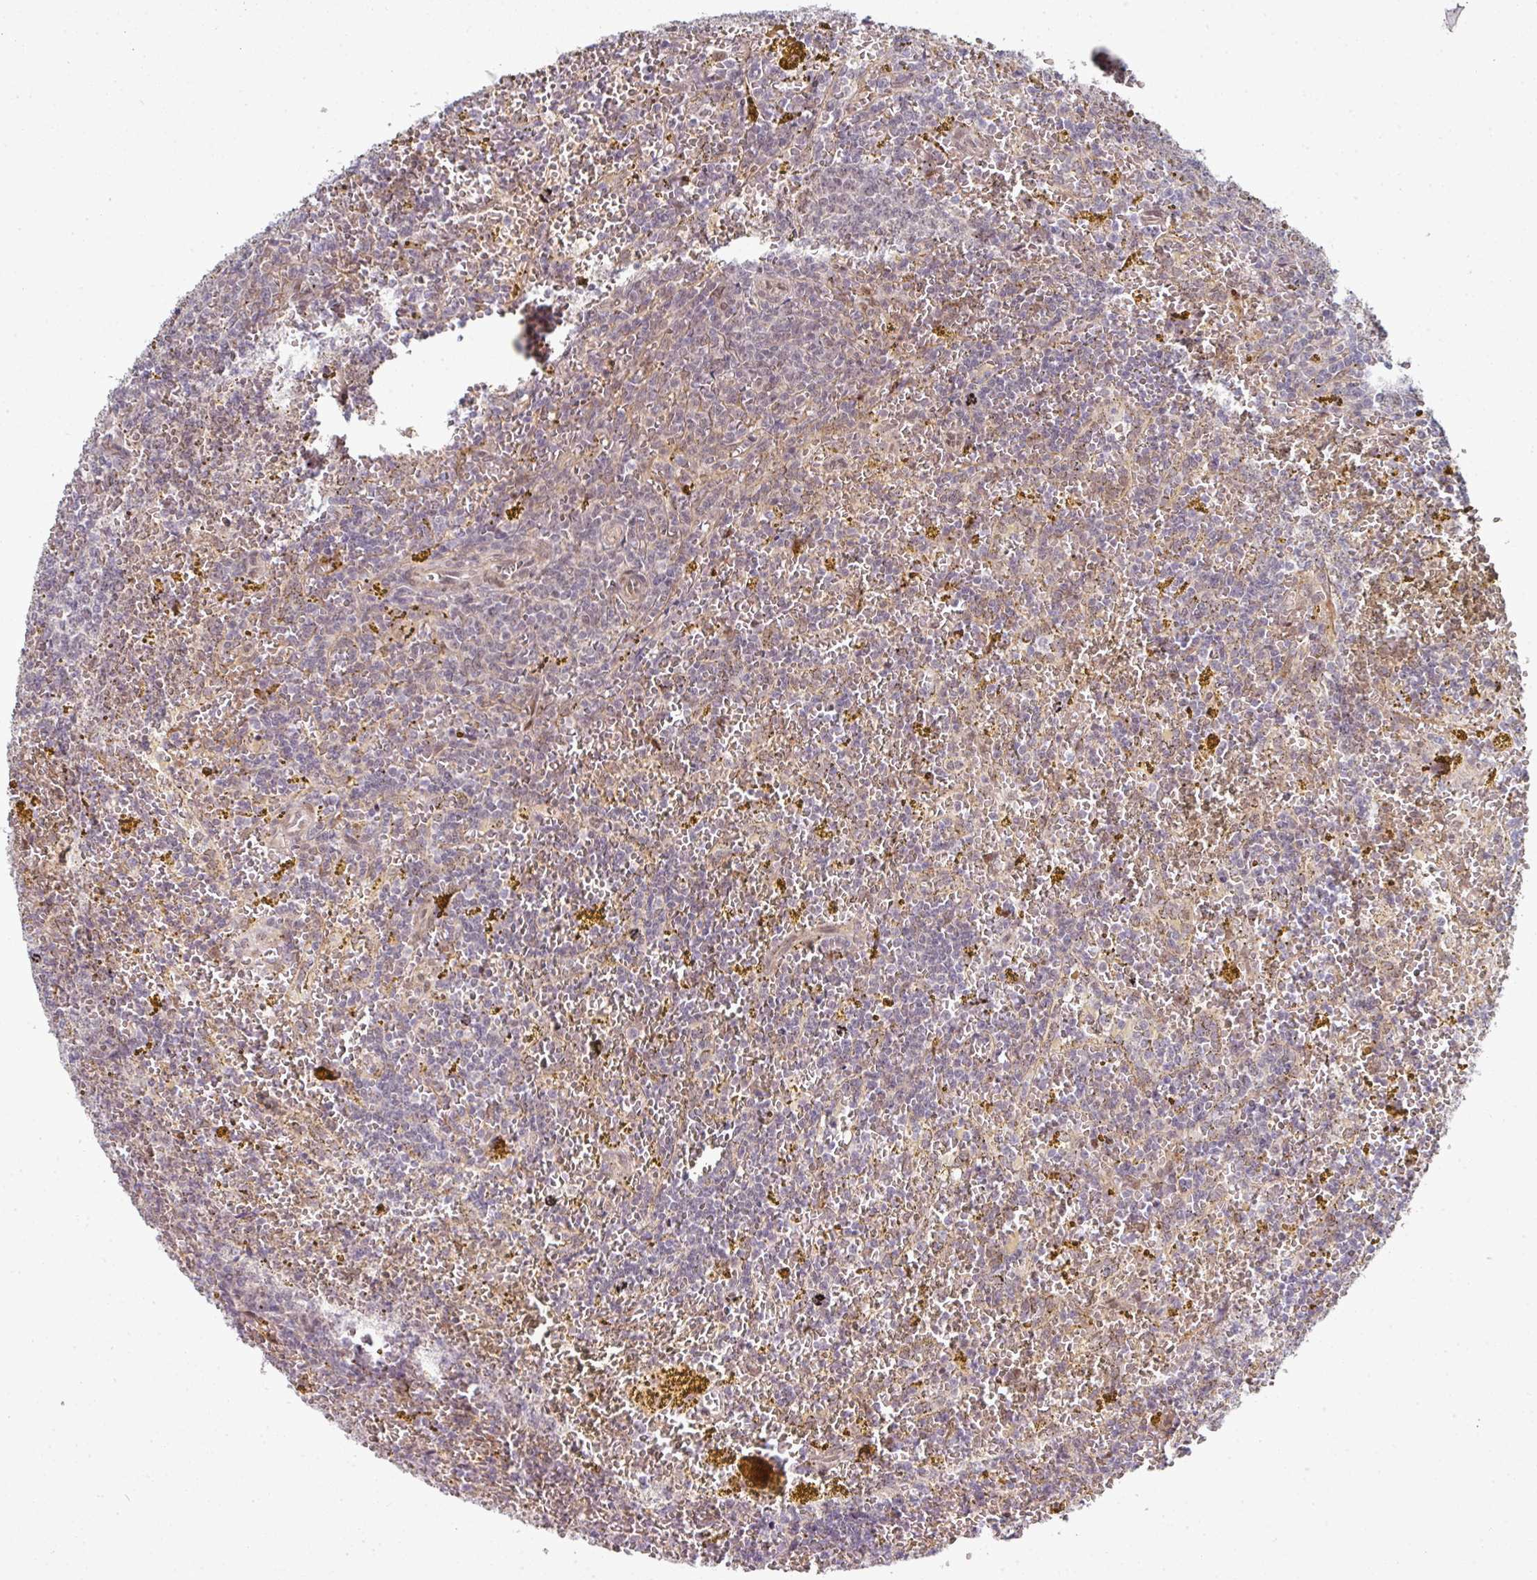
{"staining": {"intensity": "negative", "quantity": "none", "location": "none"}, "tissue": "lymphoma", "cell_type": "Tumor cells", "image_type": "cancer", "snomed": [{"axis": "morphology", "description": "Malignant lymphoma, non-Hodgkin's type, Low grade"}, {"axis": "topography", "description": "Spleen"}, {"axis": "topography", "description": "Lymph node"}], "caption": "Tumor cells show no significant positivity in lymphoma.", "gene": "TMCC1", "patient": {"sex": "female", "age": 66}}